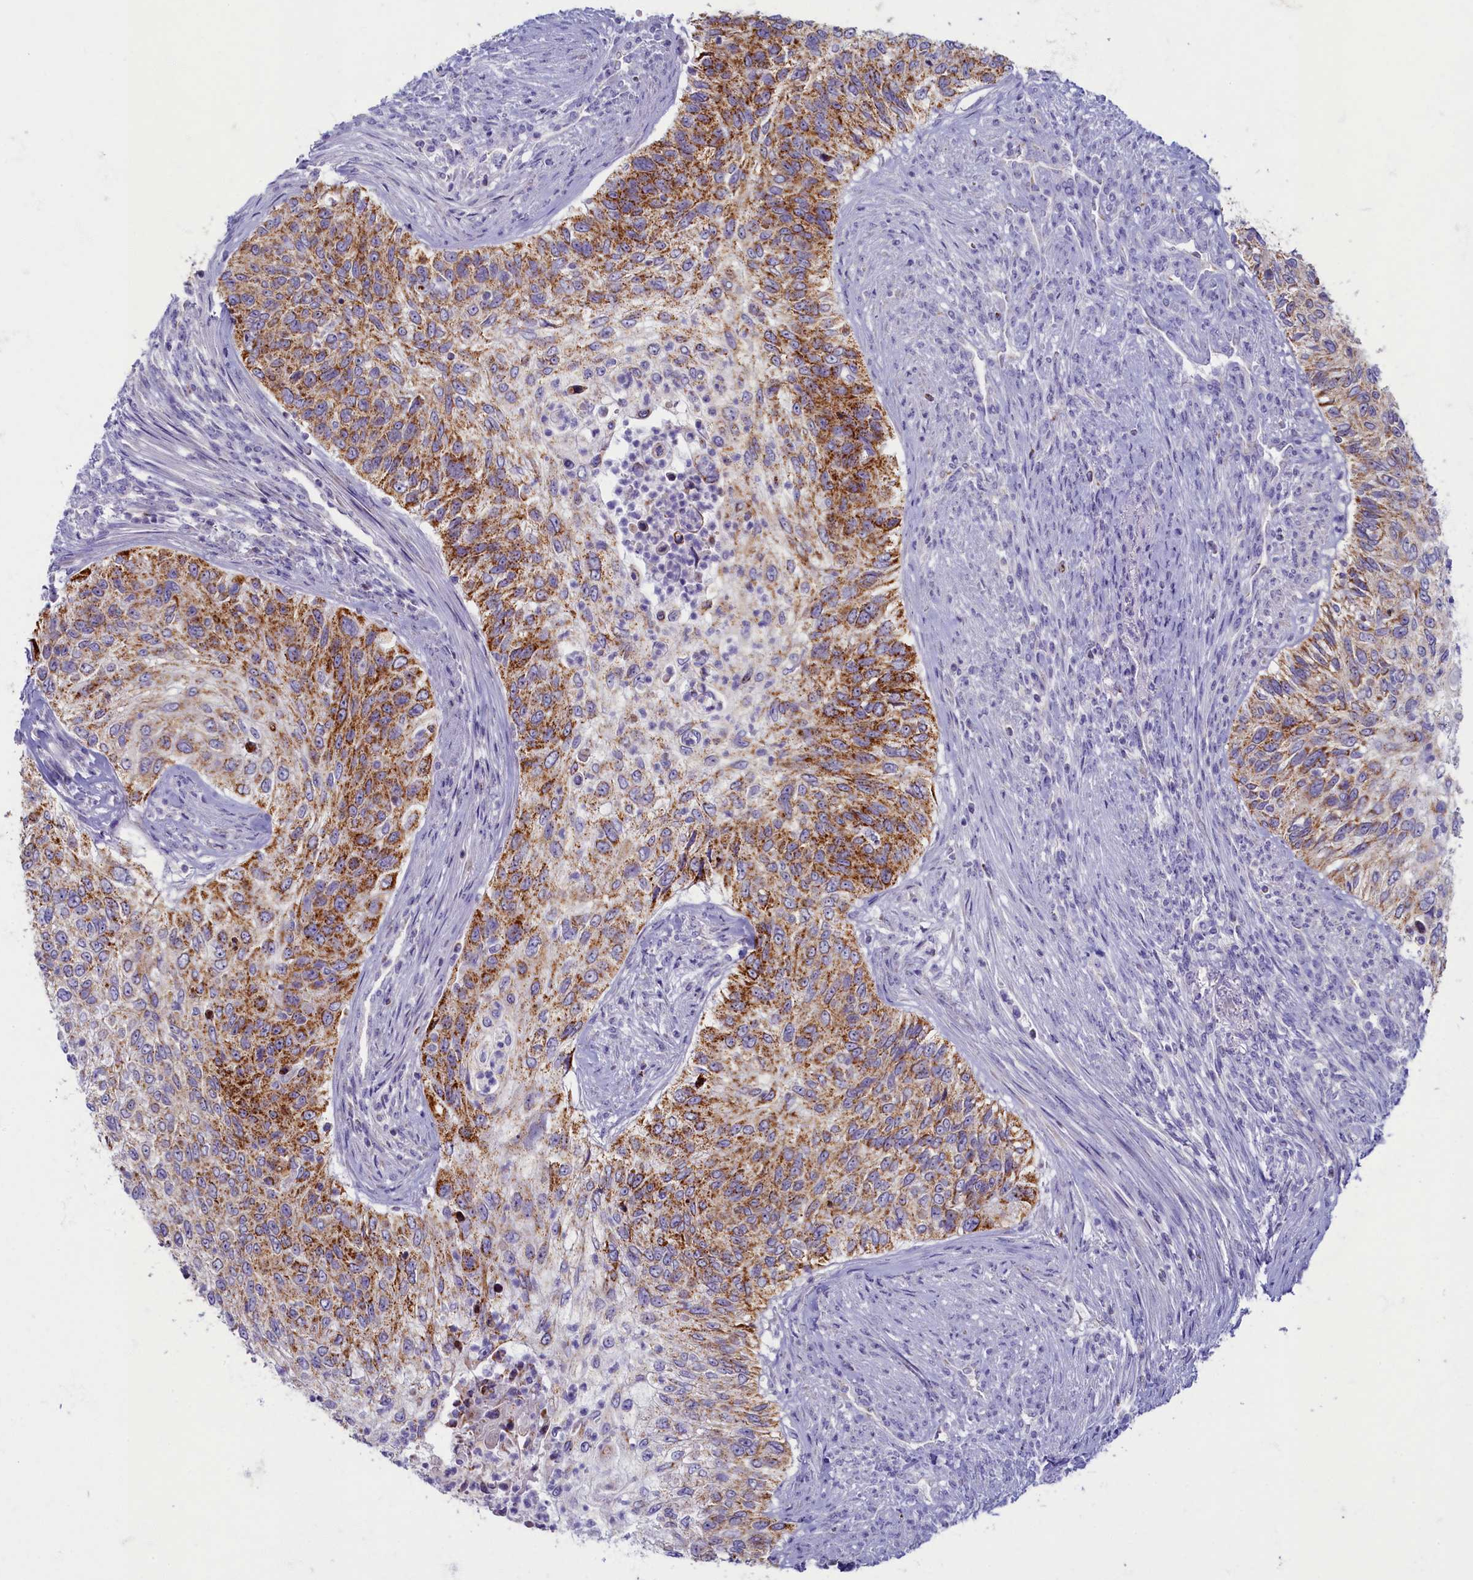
{"staining": {"intensity": "strong", "quantity": ">75%", "location": "cytoplasmic/membranous"}, "tissue": "urothelial cancer", "cell_type": "Tumor cells", "image_type": "cancer", "snomed": [{"axis": "morphology", "description": "Urothelial carcinoma, High grade"}, {"axis": "topography", "description": "Urinary bladder"}], "caption": "Urothelial cancer tissue demonstrates strong cytoplasmic/membranous expression in approximately >75% of tumor cells, visualized by immunohistochemistry.", "gene": "OCIAD2", "patient": {"sex": "female", "age": 60}}